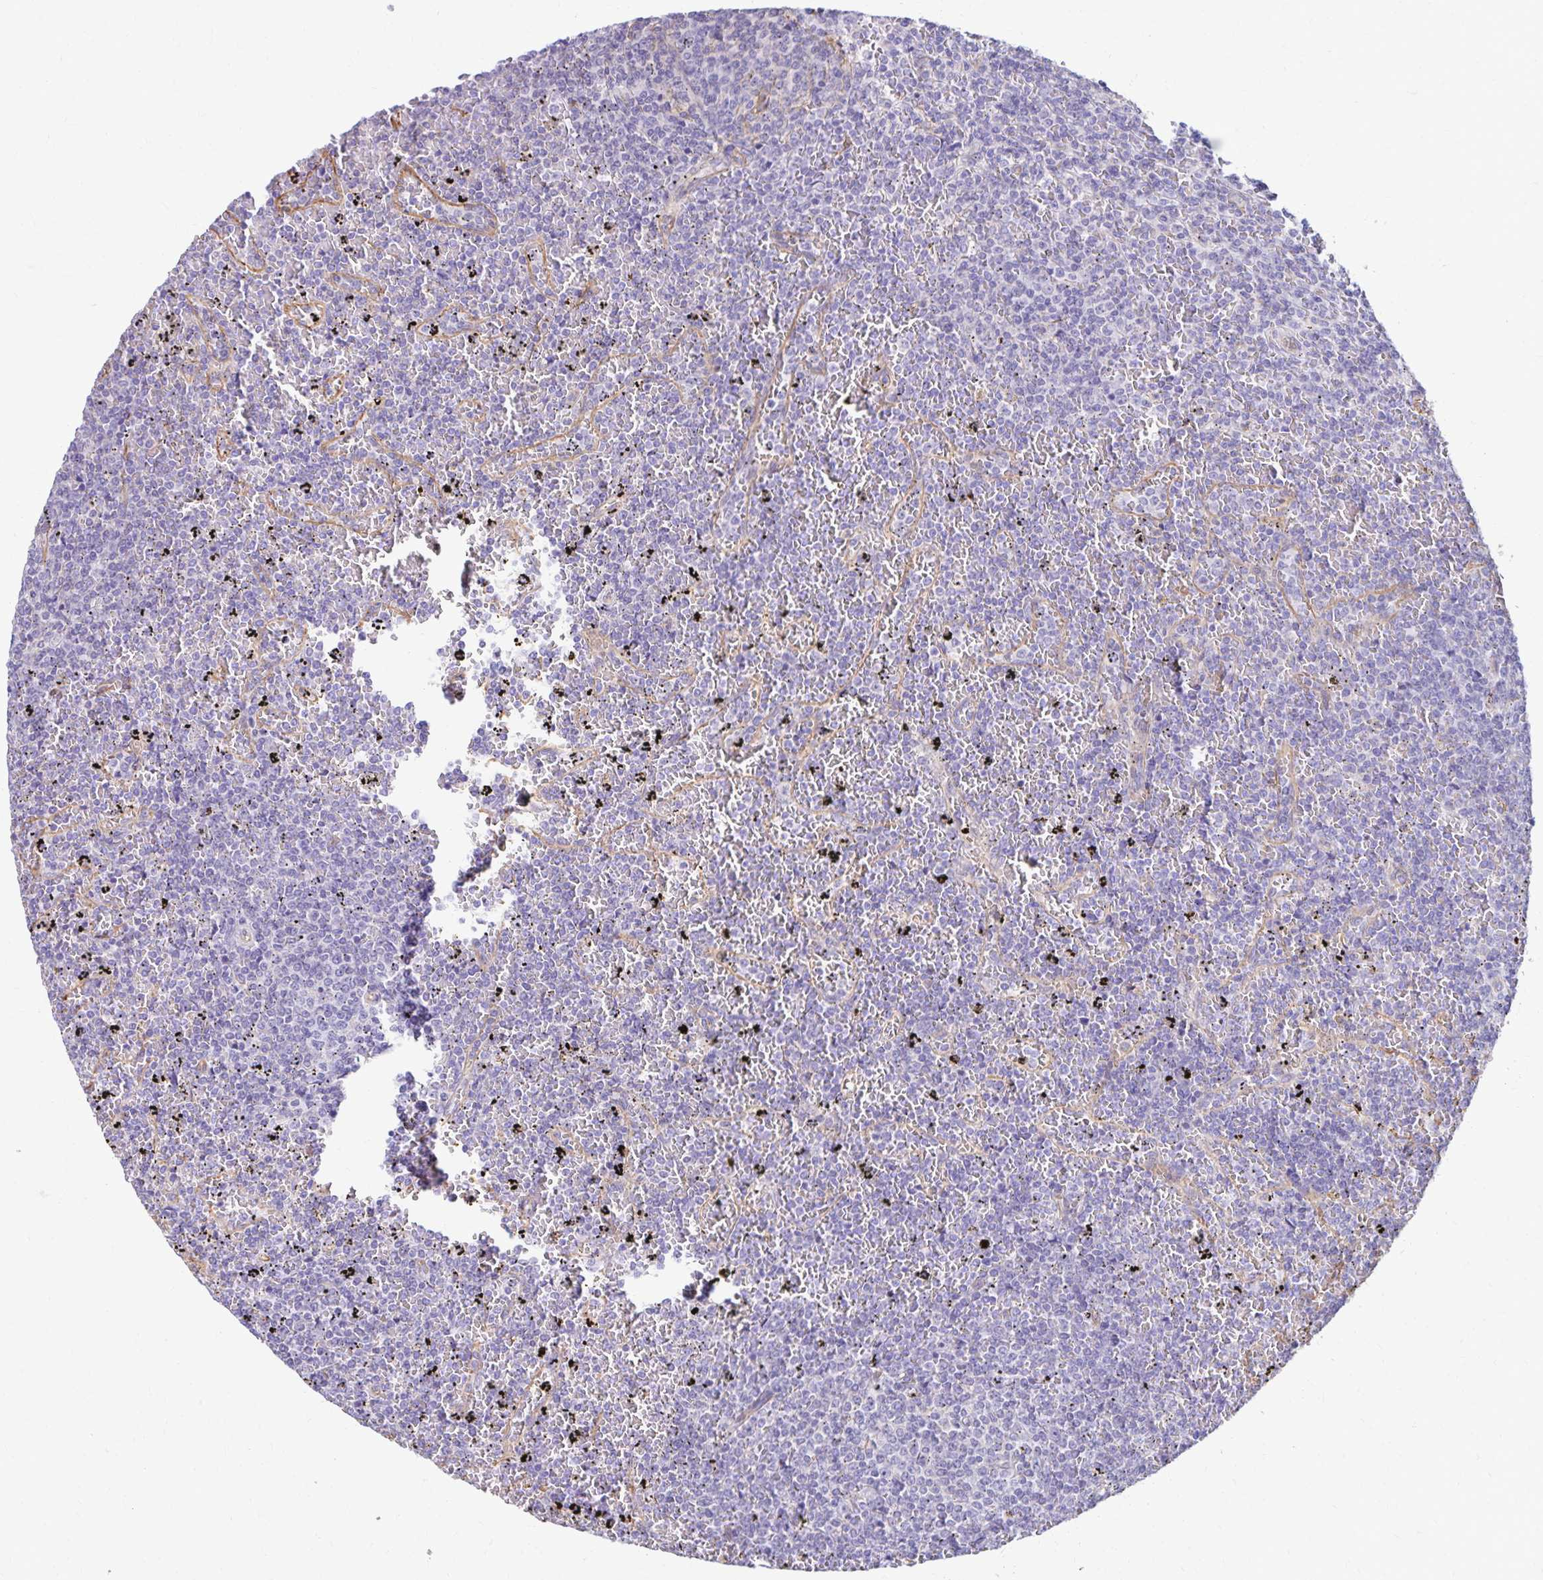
{"staining": {"intensity": "negative", "quantity": "none", "location": "none"}, "tissue": "lymphoma", "cell_type": "Tumor cells", "image_type": "cancer", "snomed": [{"axis": "morphology", "description": "Malignant lymphoma, non-Hodgkin's type, Low grade"}, {"axis": "topography", "description": "Spleen"}], "caption": "Micrograph shows no significant protein staining in tumor cells of lymphoma.", "gene": "TRPV6", "patient": {"sex": "female", "age": 77}}